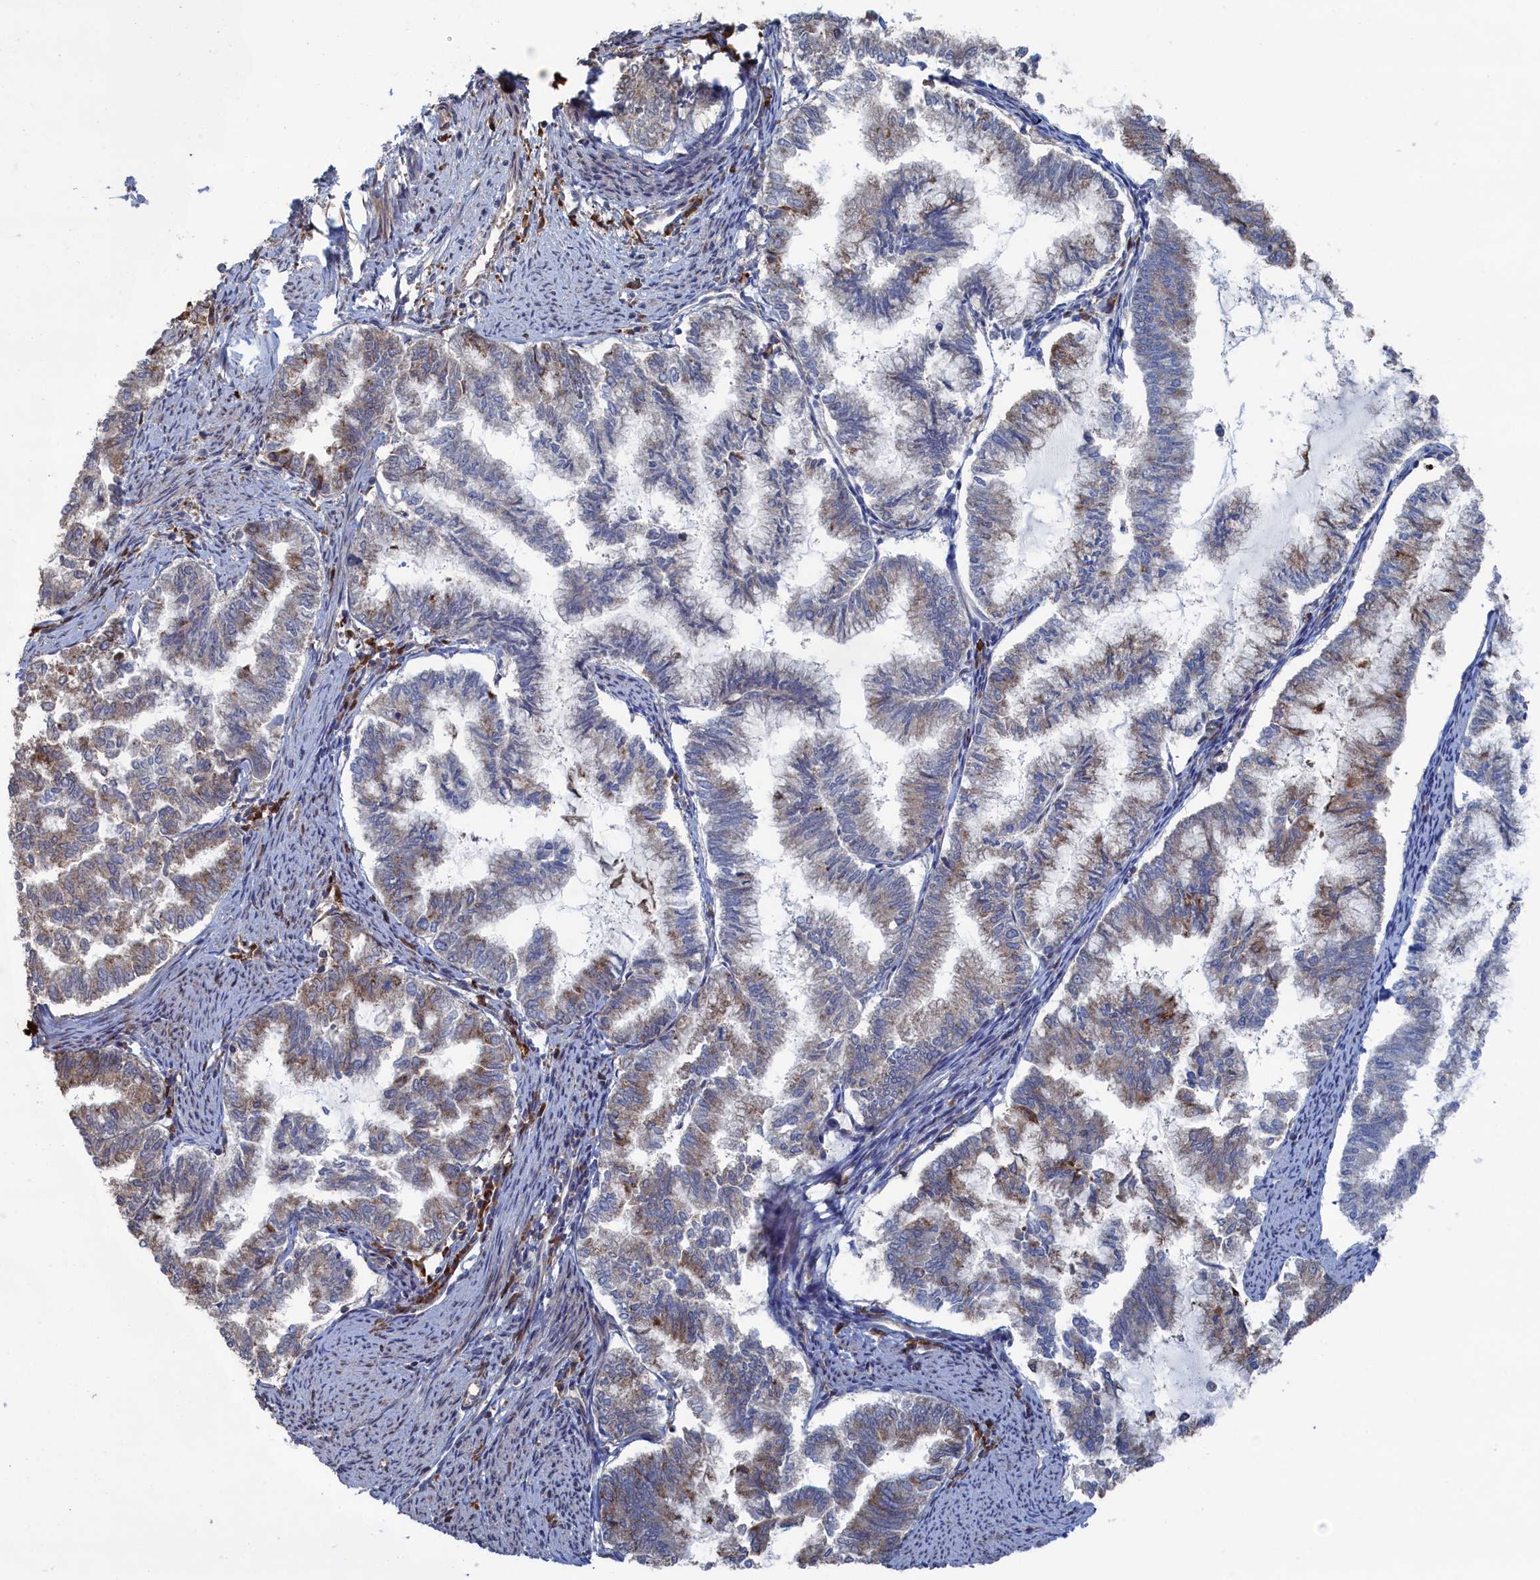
{"staining": {"intensity": "weak", "quantity": "<25%", "location": "cytoplasmic/membranous"}, "tissue": "endometrial cancer", "cell_type": "Tumor cells", "image_type": "cancer", "snomed": [{"axis": "morphology", "description": "Adenocarcinoma, NOS"}, {"axis": "topography", "description": "Endometrium"}], "caption": "IHC of human endometrial cancer (adenocarcinoma) reveals no expression in tumor cells.", "gene": "BPIFB6", "patient": {"sex": "female", "age": 79}}